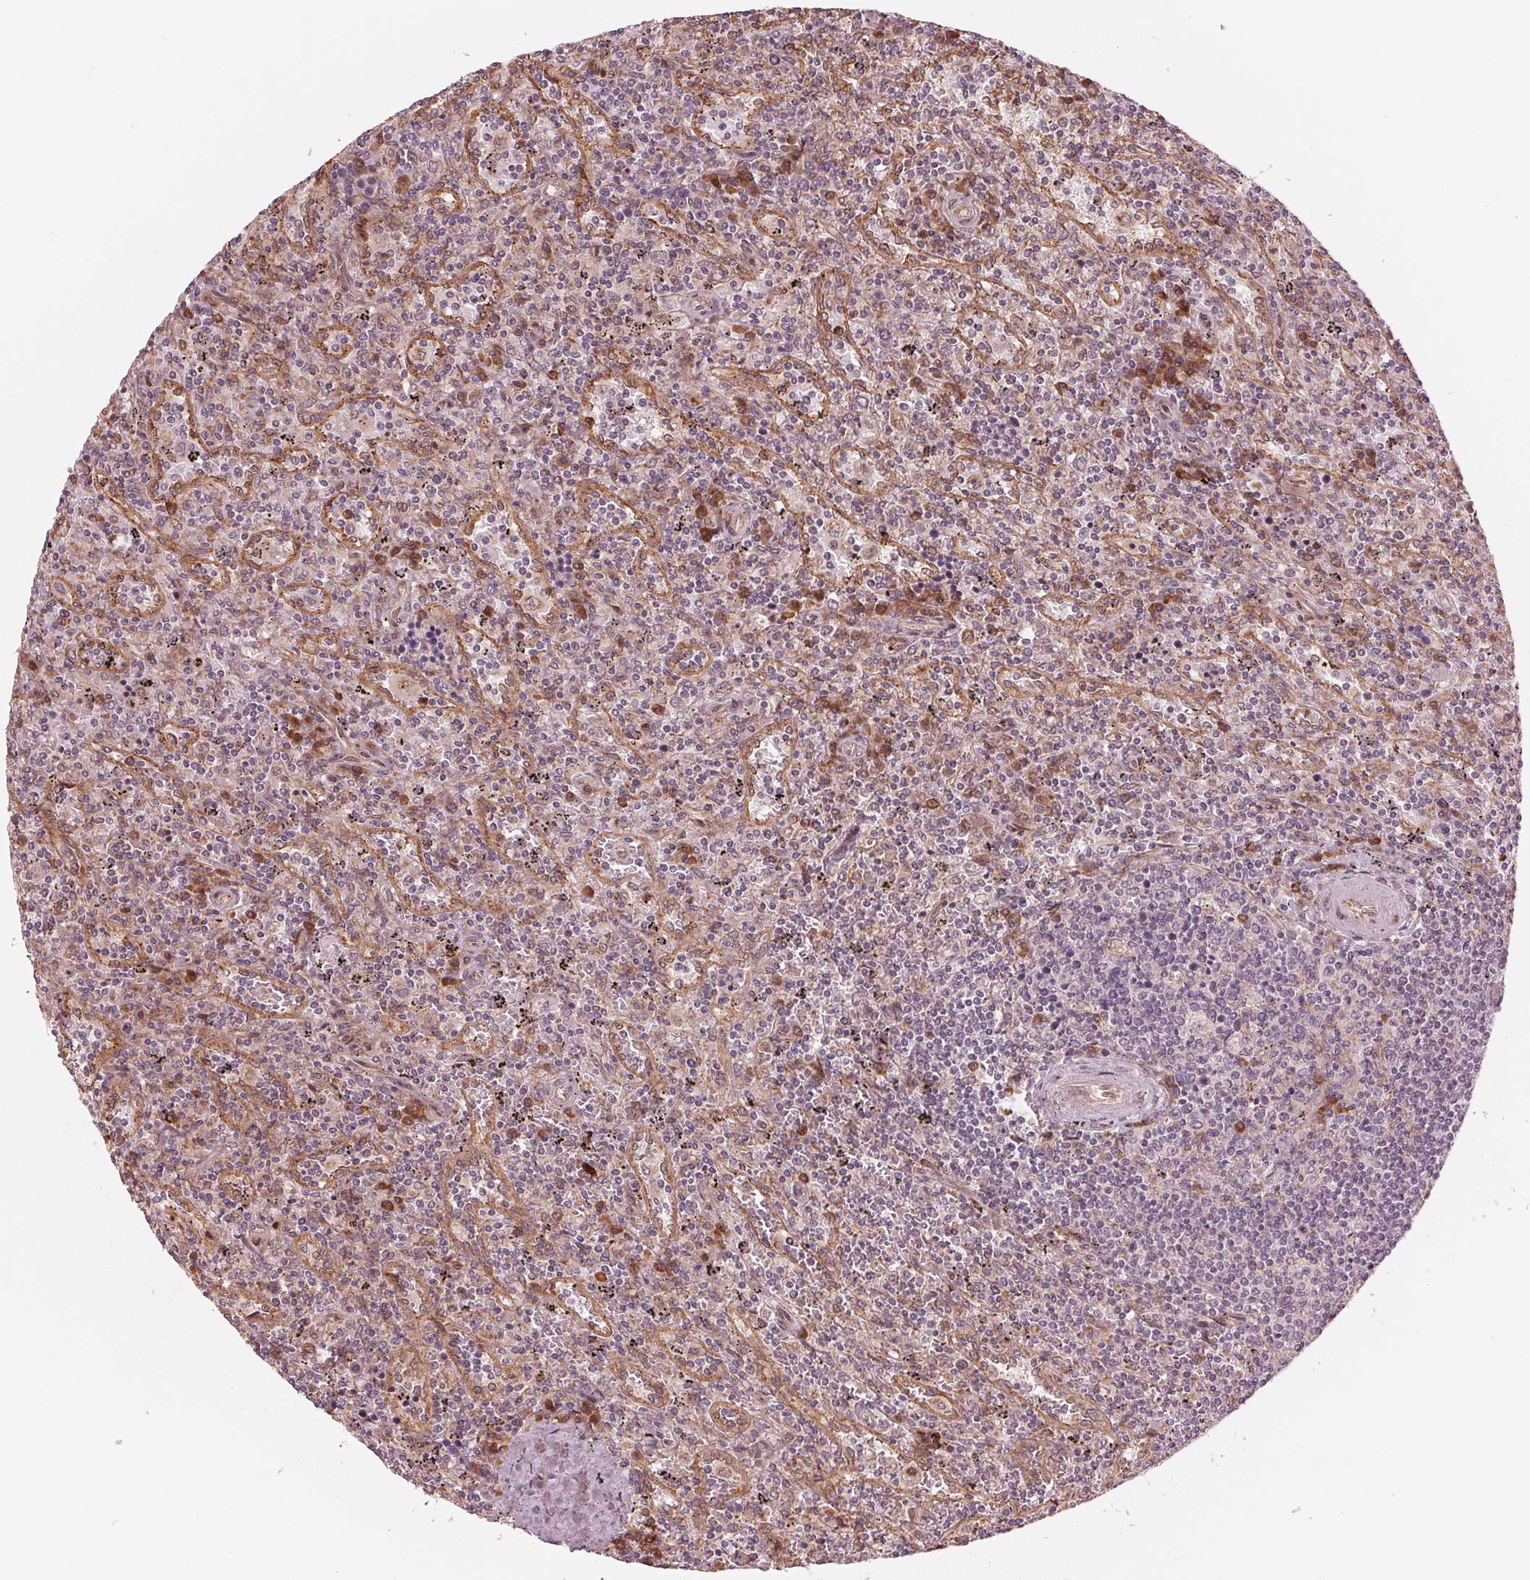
{"staining": {"intensity": "negative", "quantity": "none", "location": "none"}, "tissue": "lymphoma", "cell_type": "Tumor cells", "image_type": "cancer", "snomed": [{"axis": "morphology", "description": "Malignant lymphoma, non-Hodgkin's type, Low grade"}, {"axis": "topography", "description": "Spleen"}], "caption": "Tumor cells are negative for protein expression in human lymphoma.", "gene": "CMIP", "patient": {"sex": "male", "age": 62}}